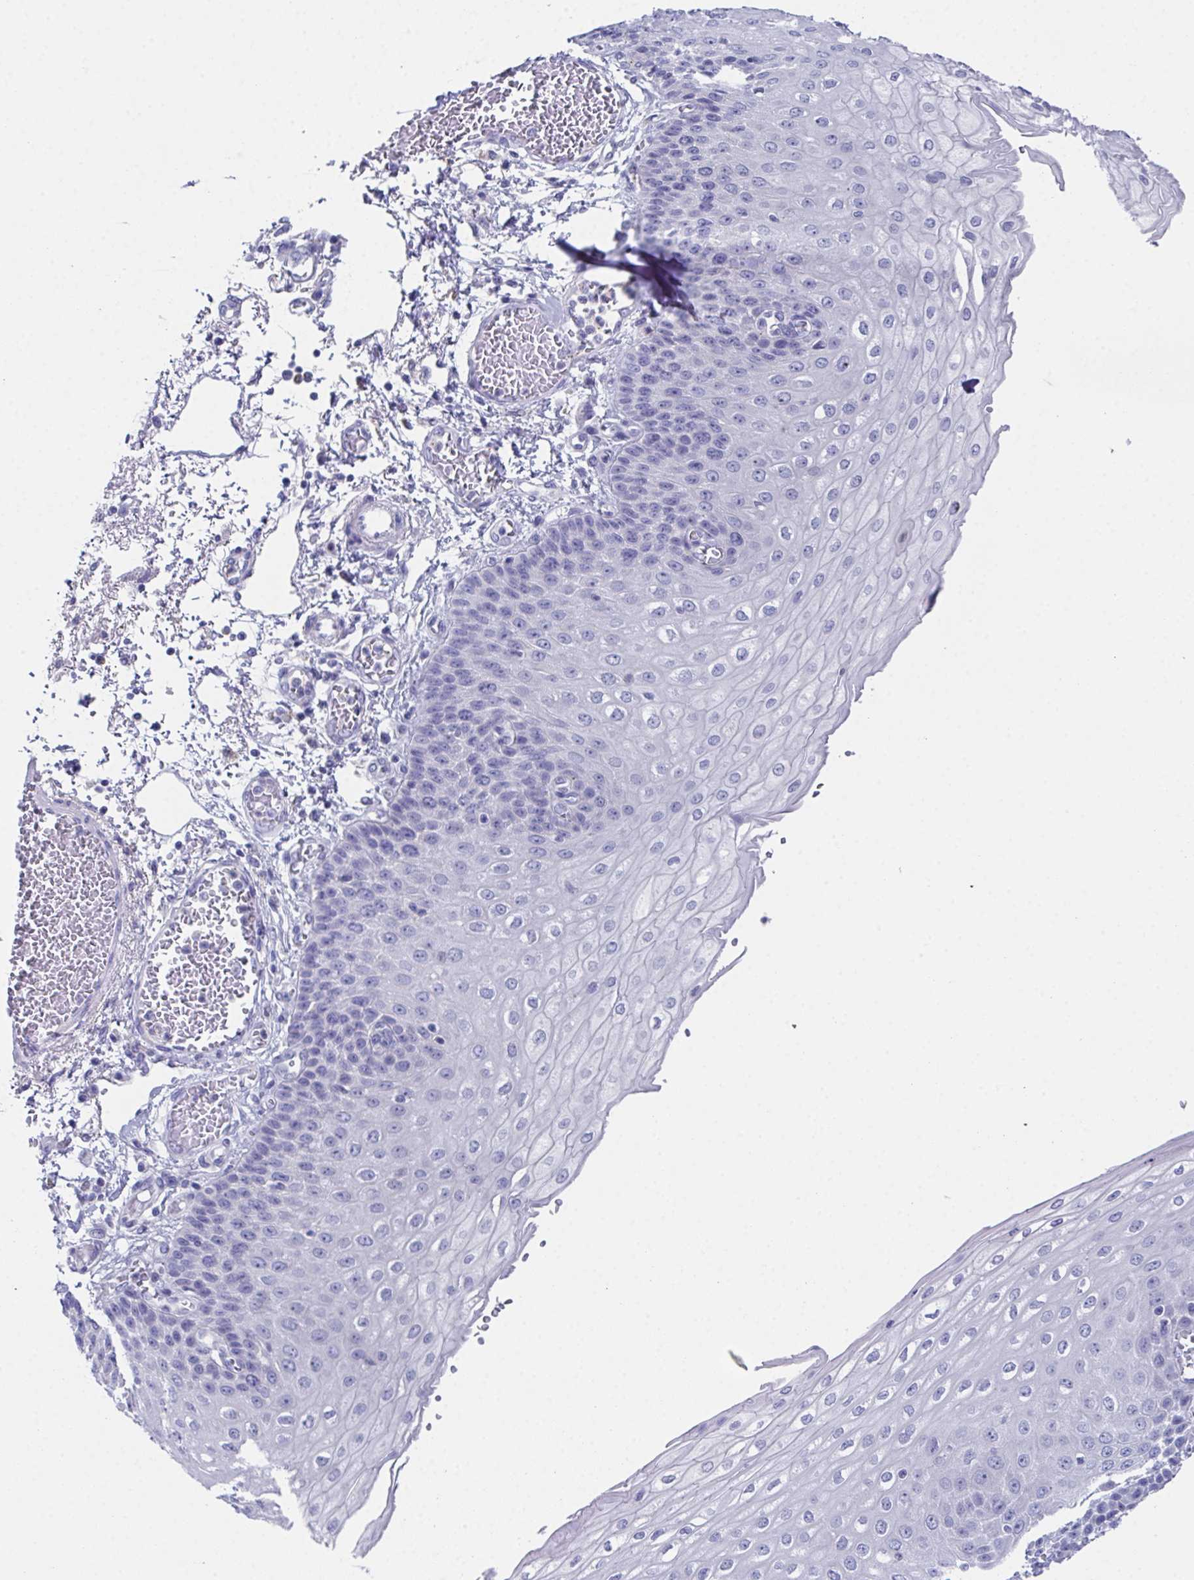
{"staining": {"intensity": "negative", "quantity": "none", "location": "none"}, "tissue": "esophagus", "cell_type": "Squamous epithelial cells", "image_type": "normal", "snomed": [{"axis": "morphology", "description": "Normal tissue, NOS"}, {"axis": "morphology", "description": "Adenocarcinoma, NOS"}, {"axis": "topography", "description": "Esophagus"}], "caption": "Esophagus was stained to show a protein in brown. There is no significant staining in squamous epithelial cells. Nuclei are stained in blue.", "gene": "SSC4D", "patient": {"sex": "male", "age": 81}}